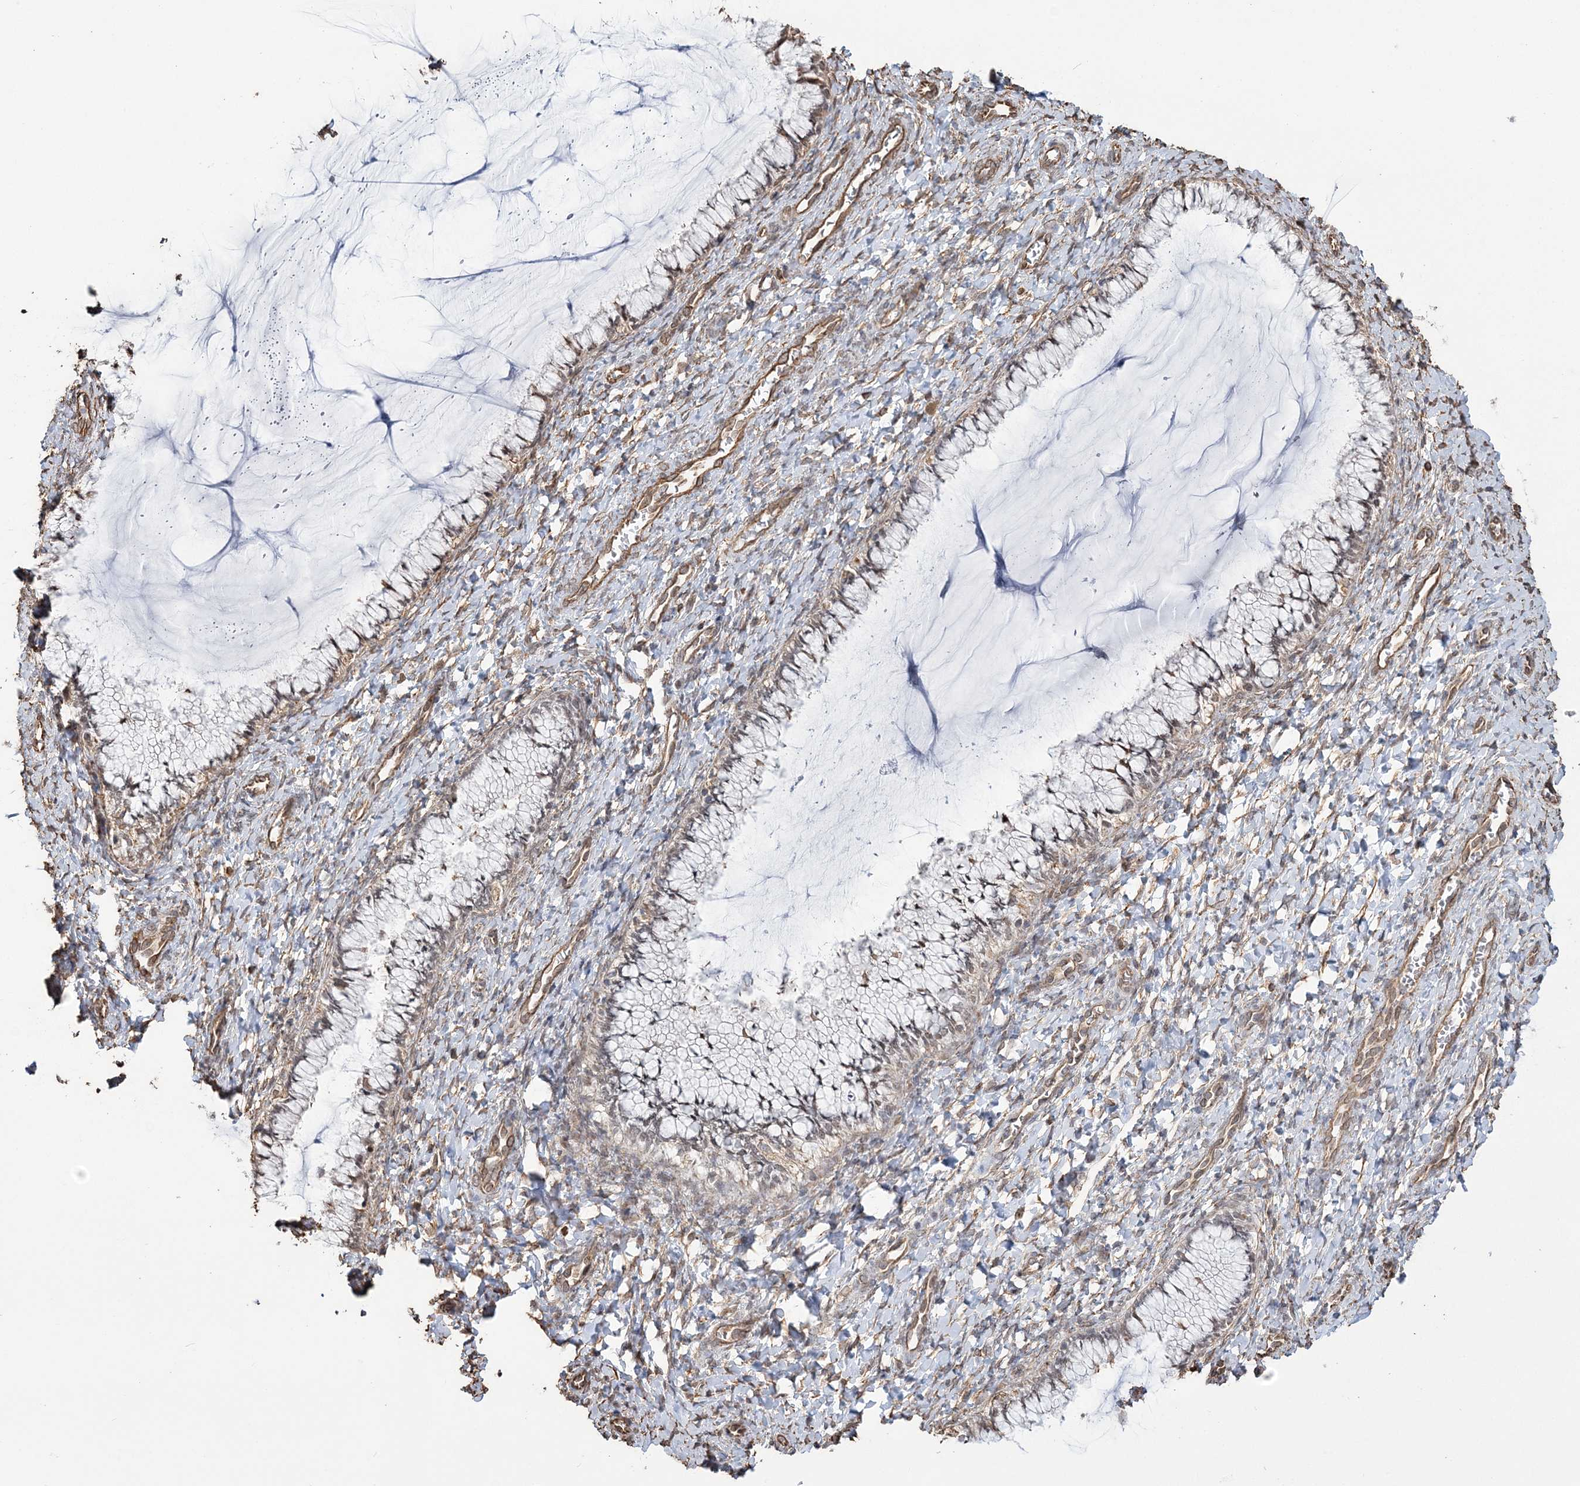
{"staining": {"intensity": "weak", "quantity": ">75%", "location": "cytoplasmic/membranous,nuclear"}, "tissue": "cervix", "cell_type": "Glandular cells", "image_type": "normal", "snomed": [{"axis": "morphology", "description": "Normal tissue, NOS"}, {"axis": "morphology", "description": "Adenocarcinoma, NOS"}, {"axis": "topography", "description": "Cervix"}], "caption": "Immunohistochemical staining of benign cervix exhibits low levels of weak cytoplasmic/membranous,nuclear staining in approximately >75% of glandular cells. The staining was performed using DAB to visualize the protein expression in brown, while the nuclei were stained in blue with hematoxylin (Magnification: 20x).", "gene": "ATP11B", "patient": {"sex": "female", "age": 29}}